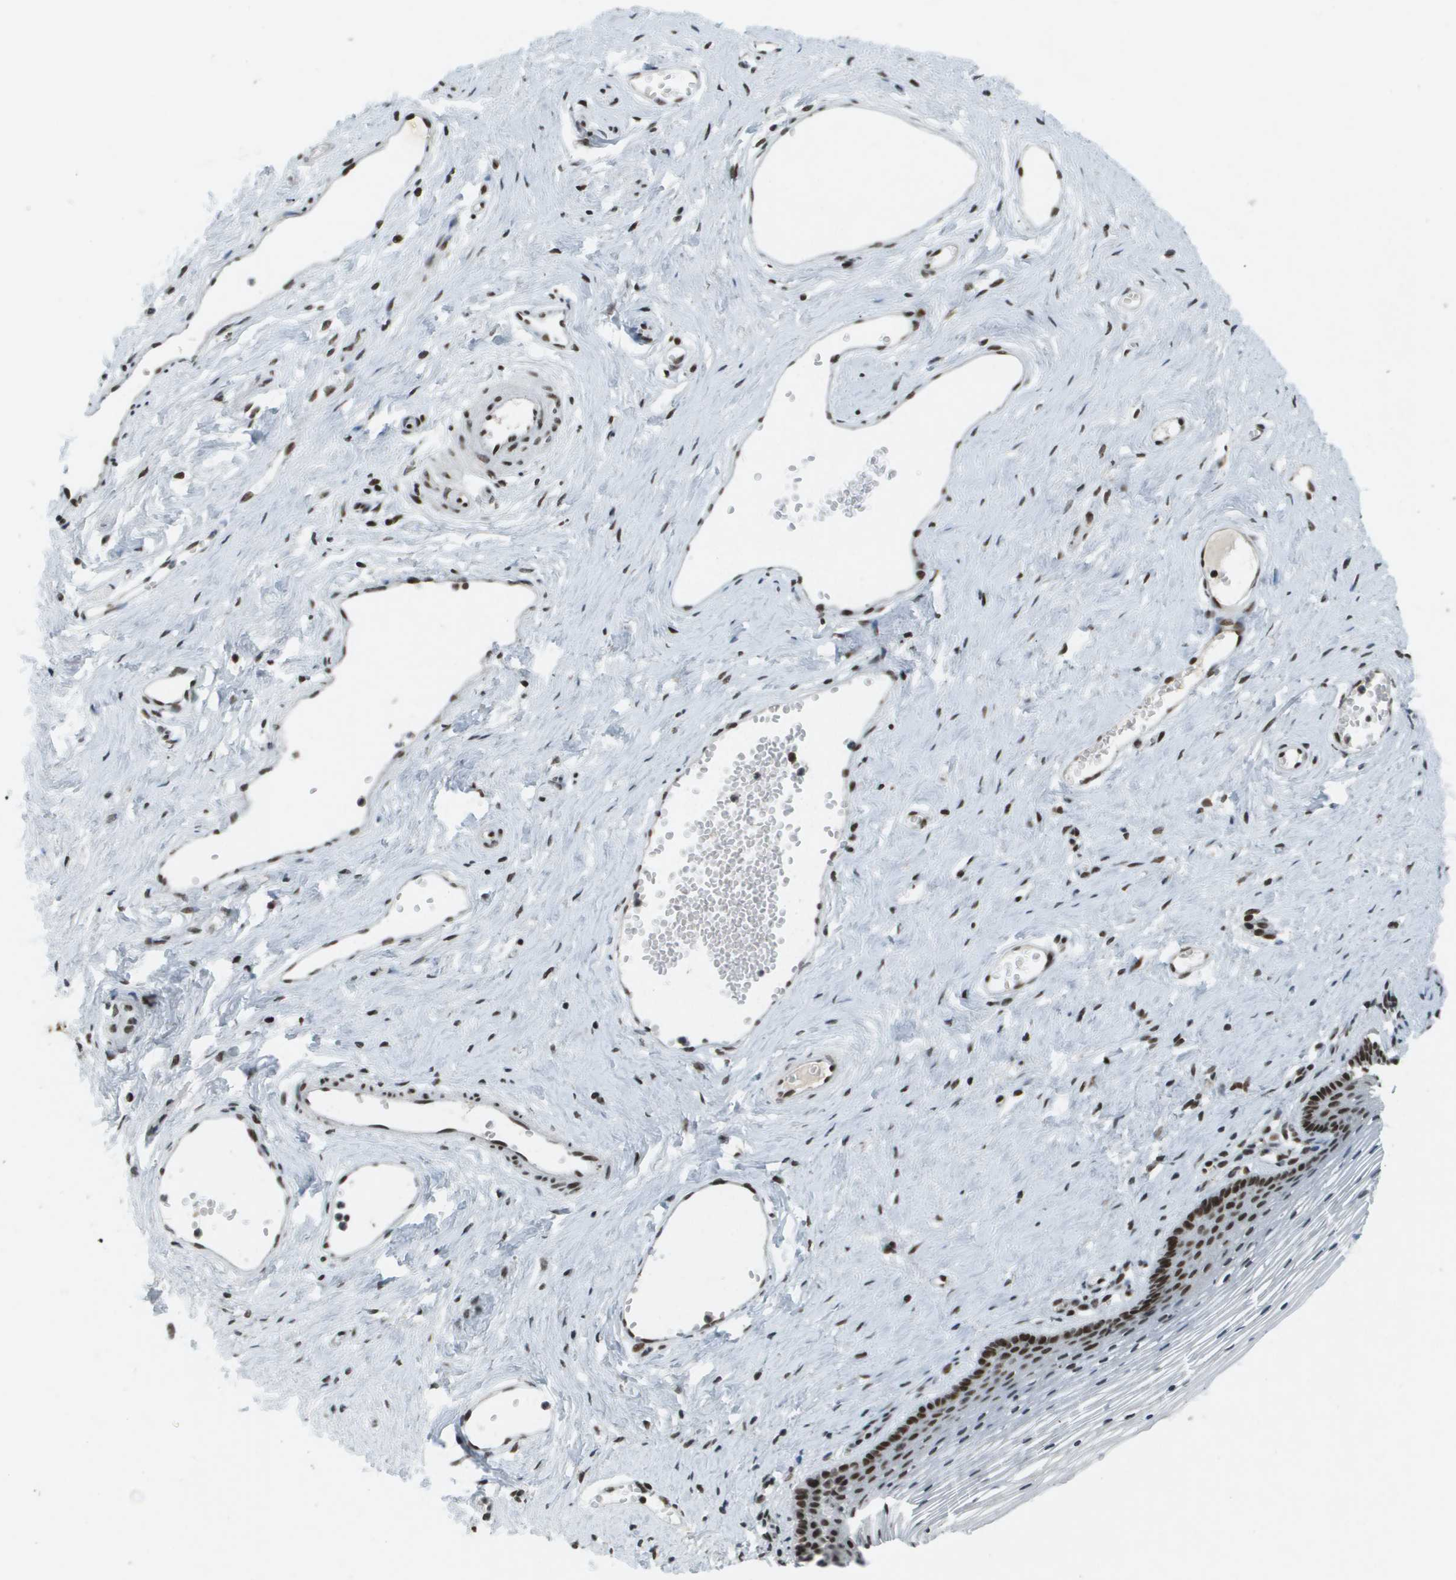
{"staining": {"intensity": "strong", "quantity": ">75%", "location": "nuclear"}, "tissue": "vagina", "cell_type": "Squamous epithelial cells", "image_type": "normal", "snomed": [{"axis": "morphology", "description": "Normal tissue, NOS"}, {"axis": "topography", "description": "Vagina"}], "caption": "The micrograph shows staining of normal vagina, revealing strong nuclear protein positivity (brown color) within squamous epithelial cells. (DAB = brown stain, brightfield microscopy at high magnification).", "gene": "IRF7", "patient": {"sex": "female", "age": 32}}